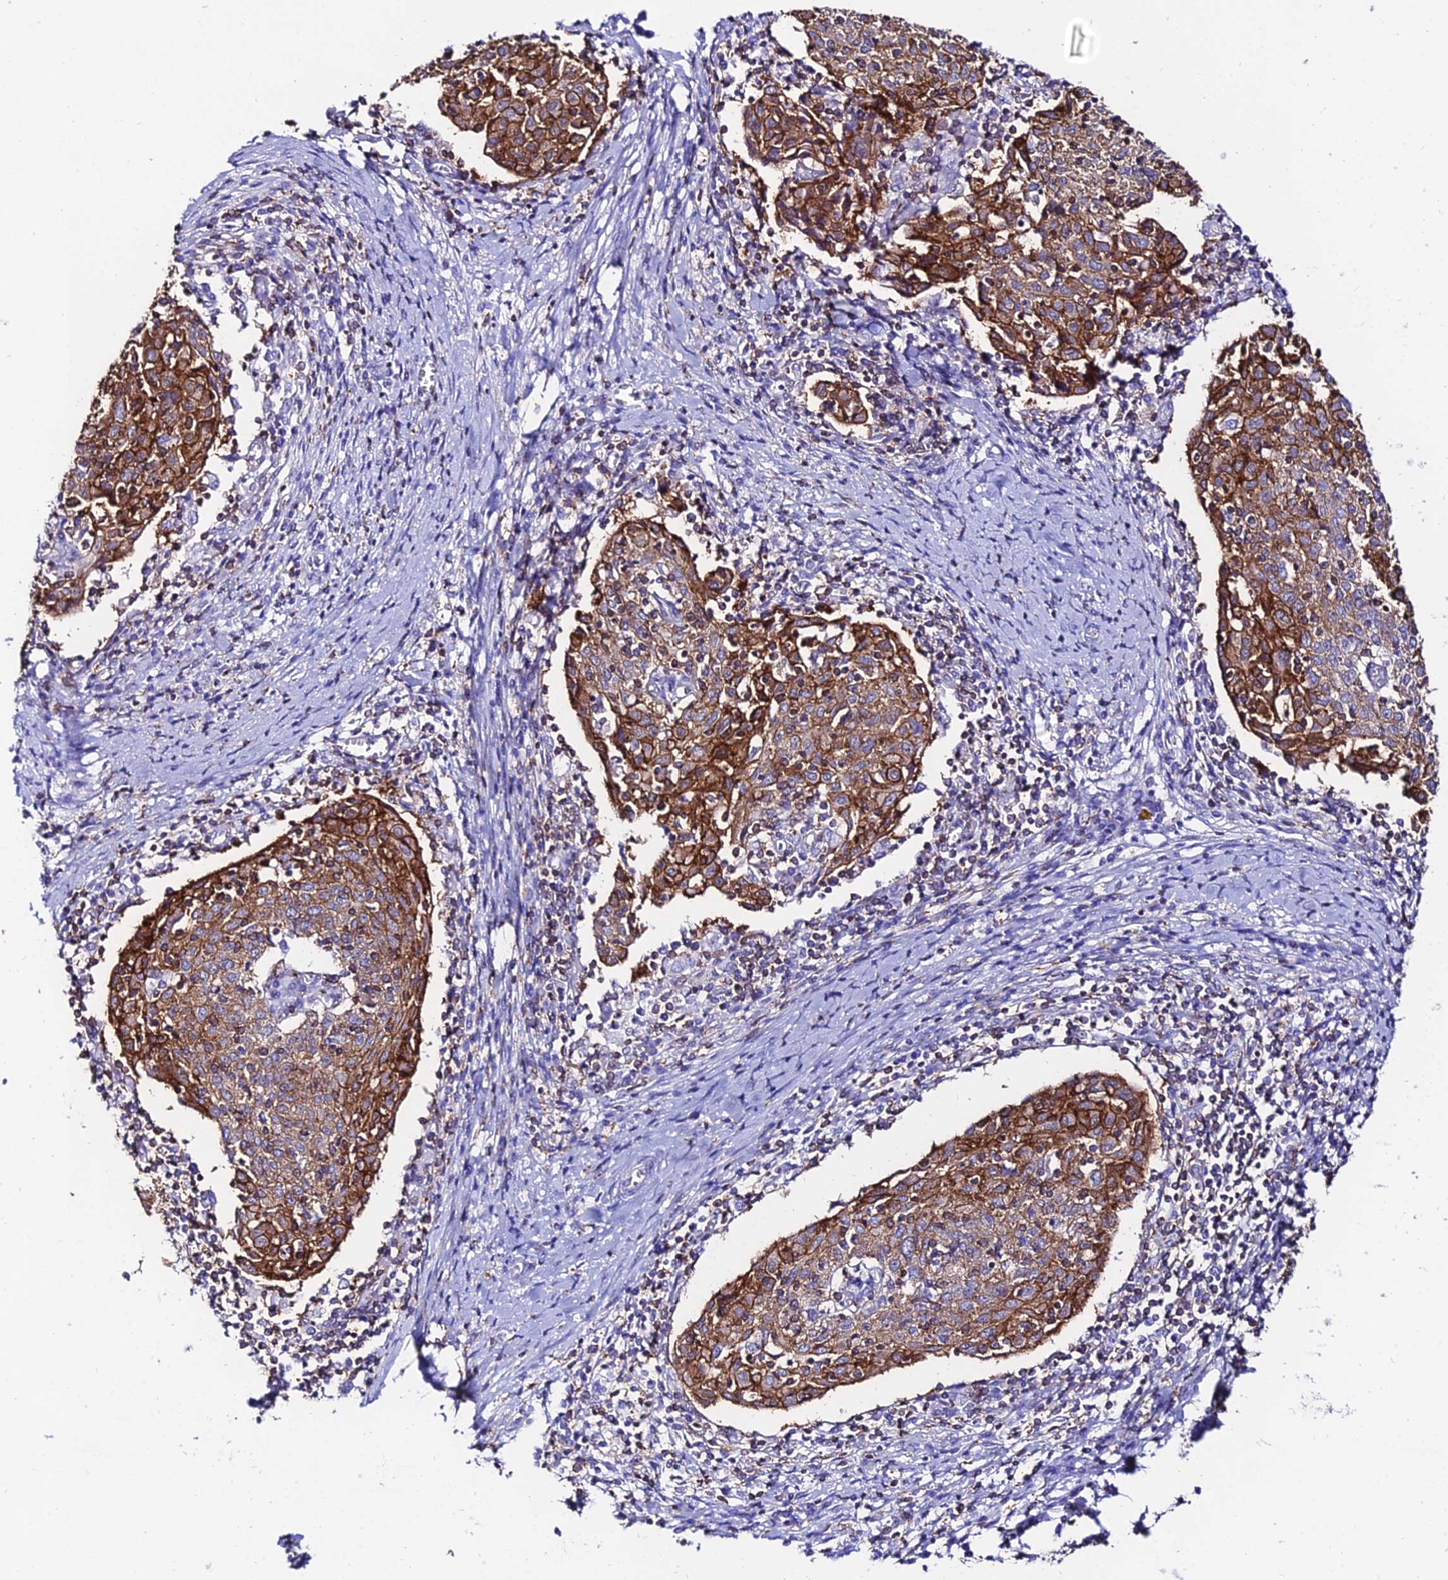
{"staining": {"intensity": "moderate", "quantity": ">75%", "location": "cytoplasmic/membranous"}, "tissue": "cervical cancer", "cell_type": "Tumor cells", "image_type": "cancer", "snomed": [{"axis": "morphology", "description": "Squamous cell carcinoma, NOS"}, {"axis": "topography", "description": "Cervix"}], "caption": "Protein staining displays moderate cytoplasmic/membranous staining in approximately >75% of tumor cells in squamous cell carcinoma (cervical).", "gene": "S100A16", "patient": {"sex": "female", "age": 52}}